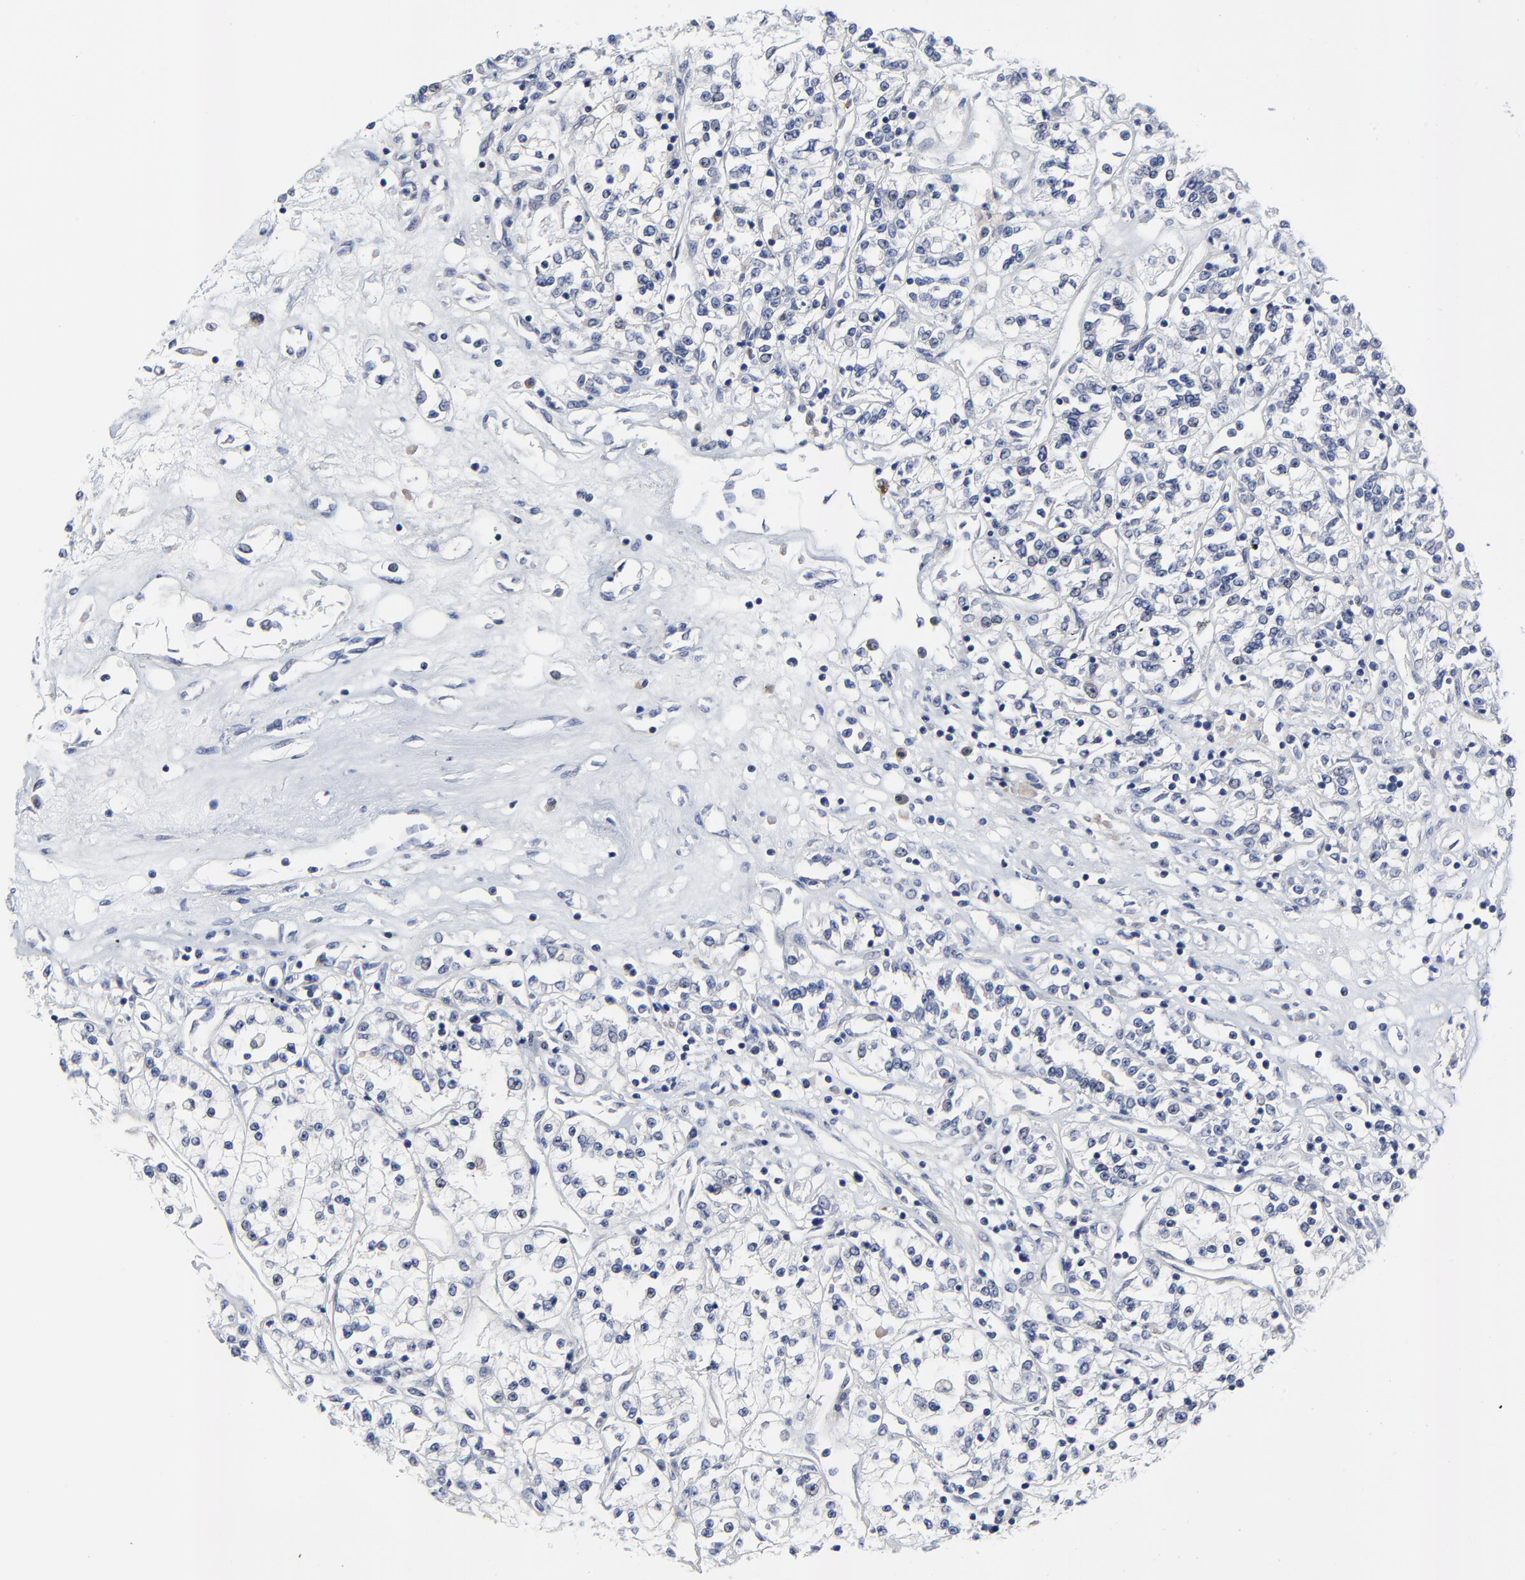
{"staining": {"intensity": "negative", "quantity": "none", "location": "none"}, "tissue": "renal cancer", "cell_type": "Tumor cells", "image_type": "cancer", "snomed": [{"axis": "morphology", "description": "Adenocarcinoma, NOS"}, {"axis": "topography", "description": "Kidney"}], "caption": "Tumor cells show no significant staining in renal cancer (adenocarcinoma).", "gene": "NLGN3", "patient": {"sex": "female", "age": 76}}